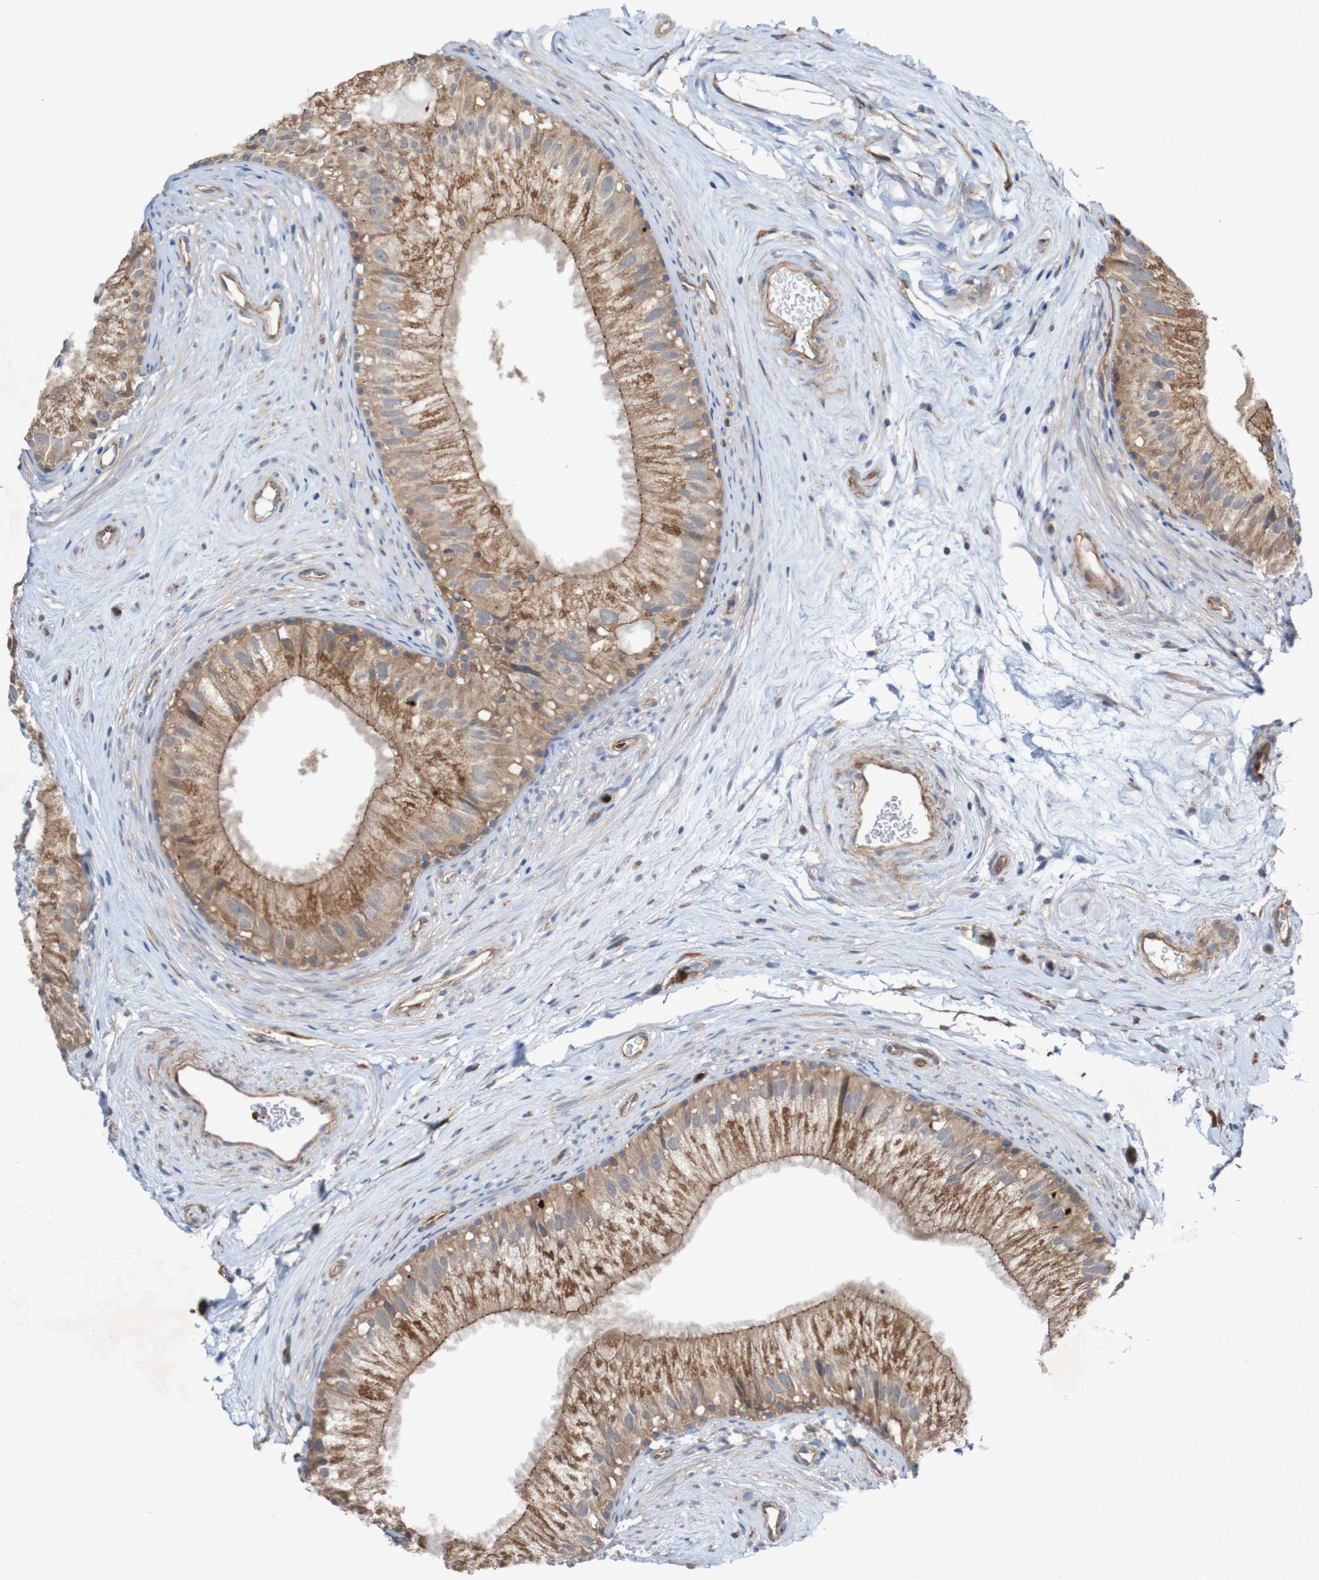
{"staining": {"intensity": "moderate", "quantity": ">75%", "location": "cytoplasmic/membranous"}, "tissue": "epididymis", "cell_type": "Glandular cells", "image_type": "normal", "snomed": [{"axis": "morphology", "description": "Normal tissue, NOS"}, {"axis": "topography", "description": "Epididymis"}], "caption": "This histopathology image shows IHC staining of benign epididymis, with medium moderate cytoplasmic/membranous expression in about >75% of glandular cells.", "gene": "ST8SIA6", "patient": {"sex": "male", "age": 56}}